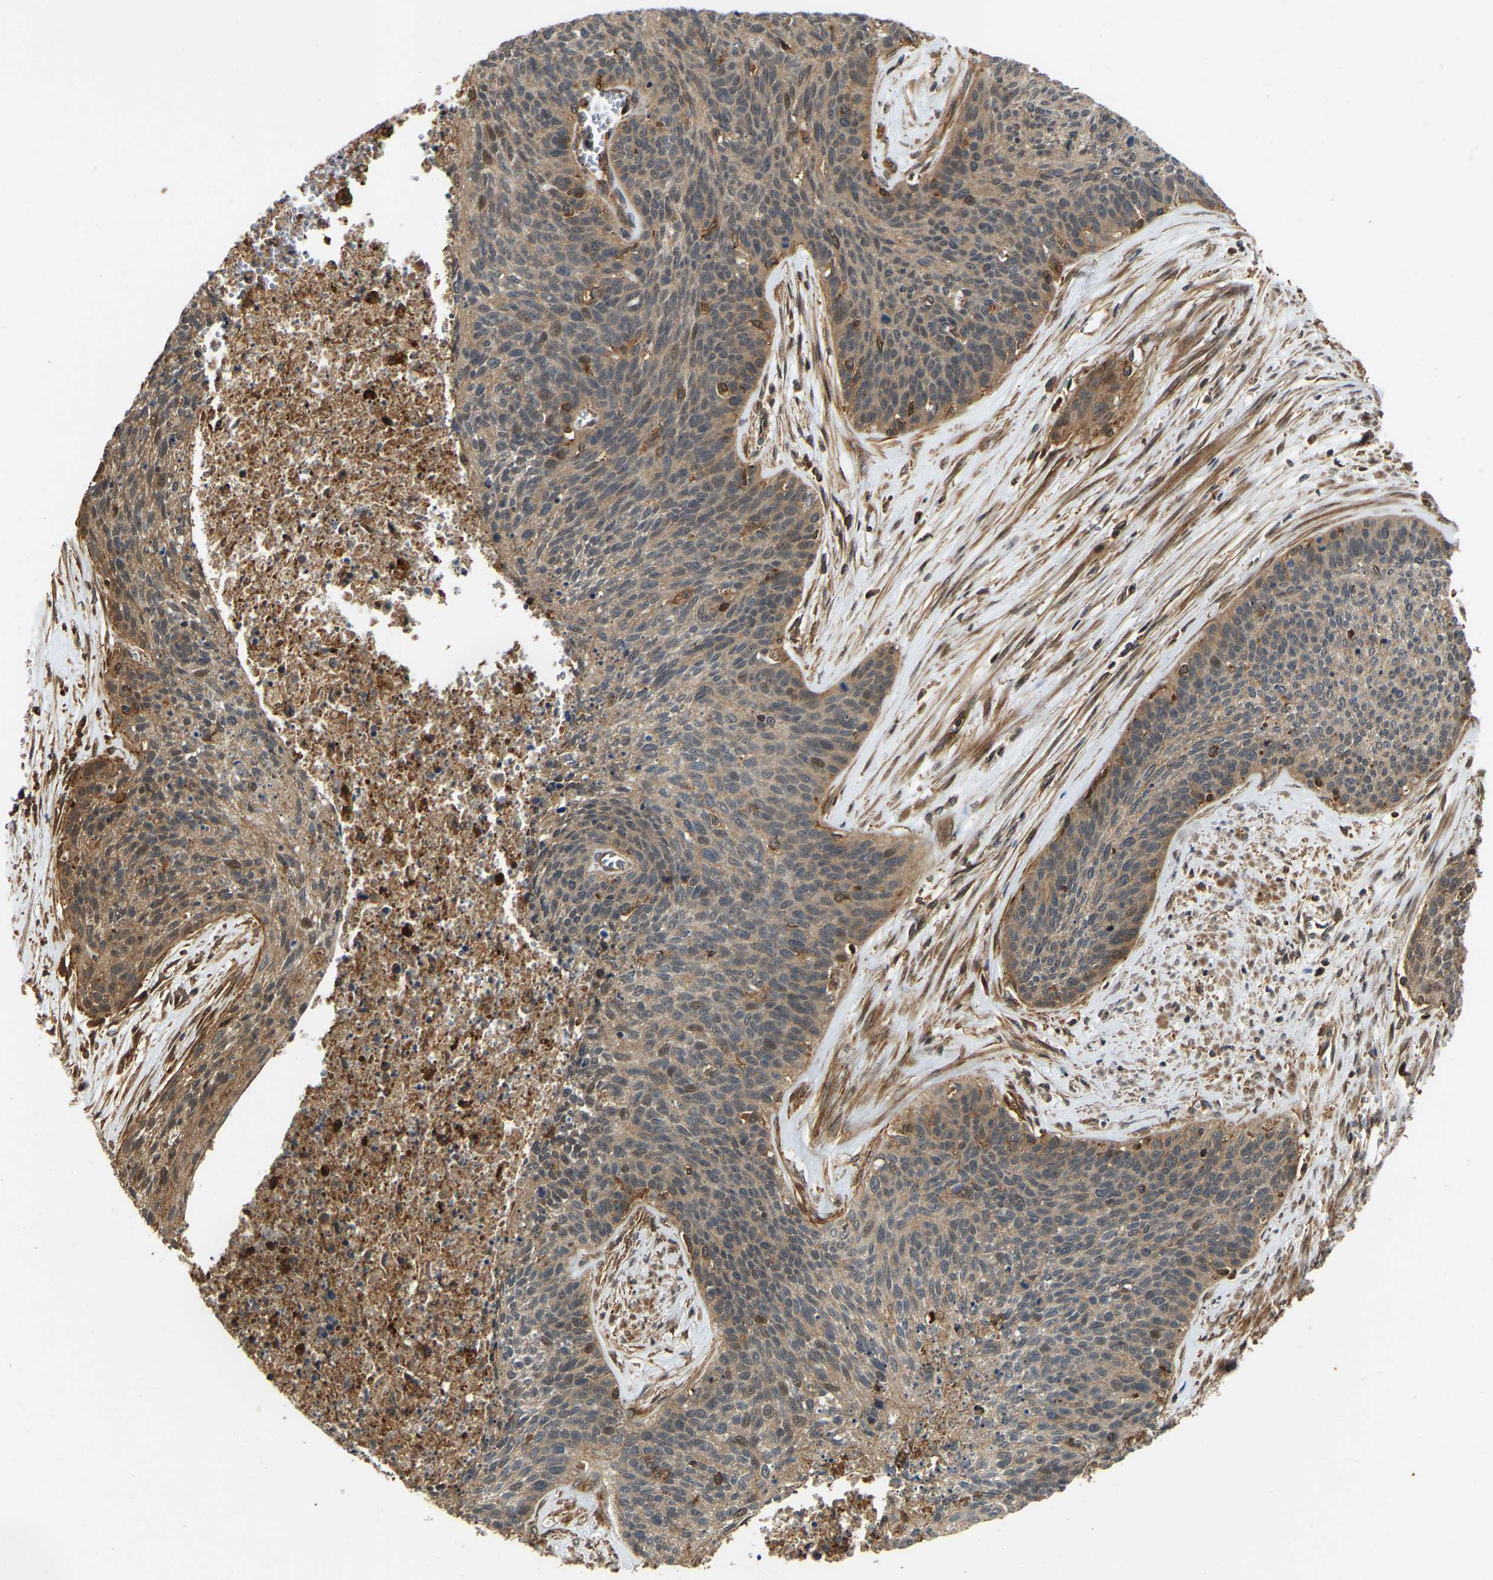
{"staining": {"intensity": "moderate", "quantity": ">75%", "location": "cytoplasmic/membranous"}, "tissue": "cervical cancer", "cell_type": "Tumor cells", "image_type": "cancer", "snomed": [{"axis": "morphology", "description": "Squamous cell carcinoma, NOS"}, {"axis": "topography", "description": "Cervix"}], "caption": "This photomicrograph displays immunohistochemistry (IHC) staining of human cervical squamous cell carcinoma, with medium moderate cytoplasmic/membranous staining in about >75% of tumor cells.", "gene": "SAMD9L", "patient": {"sex": "female", "age": 55}}